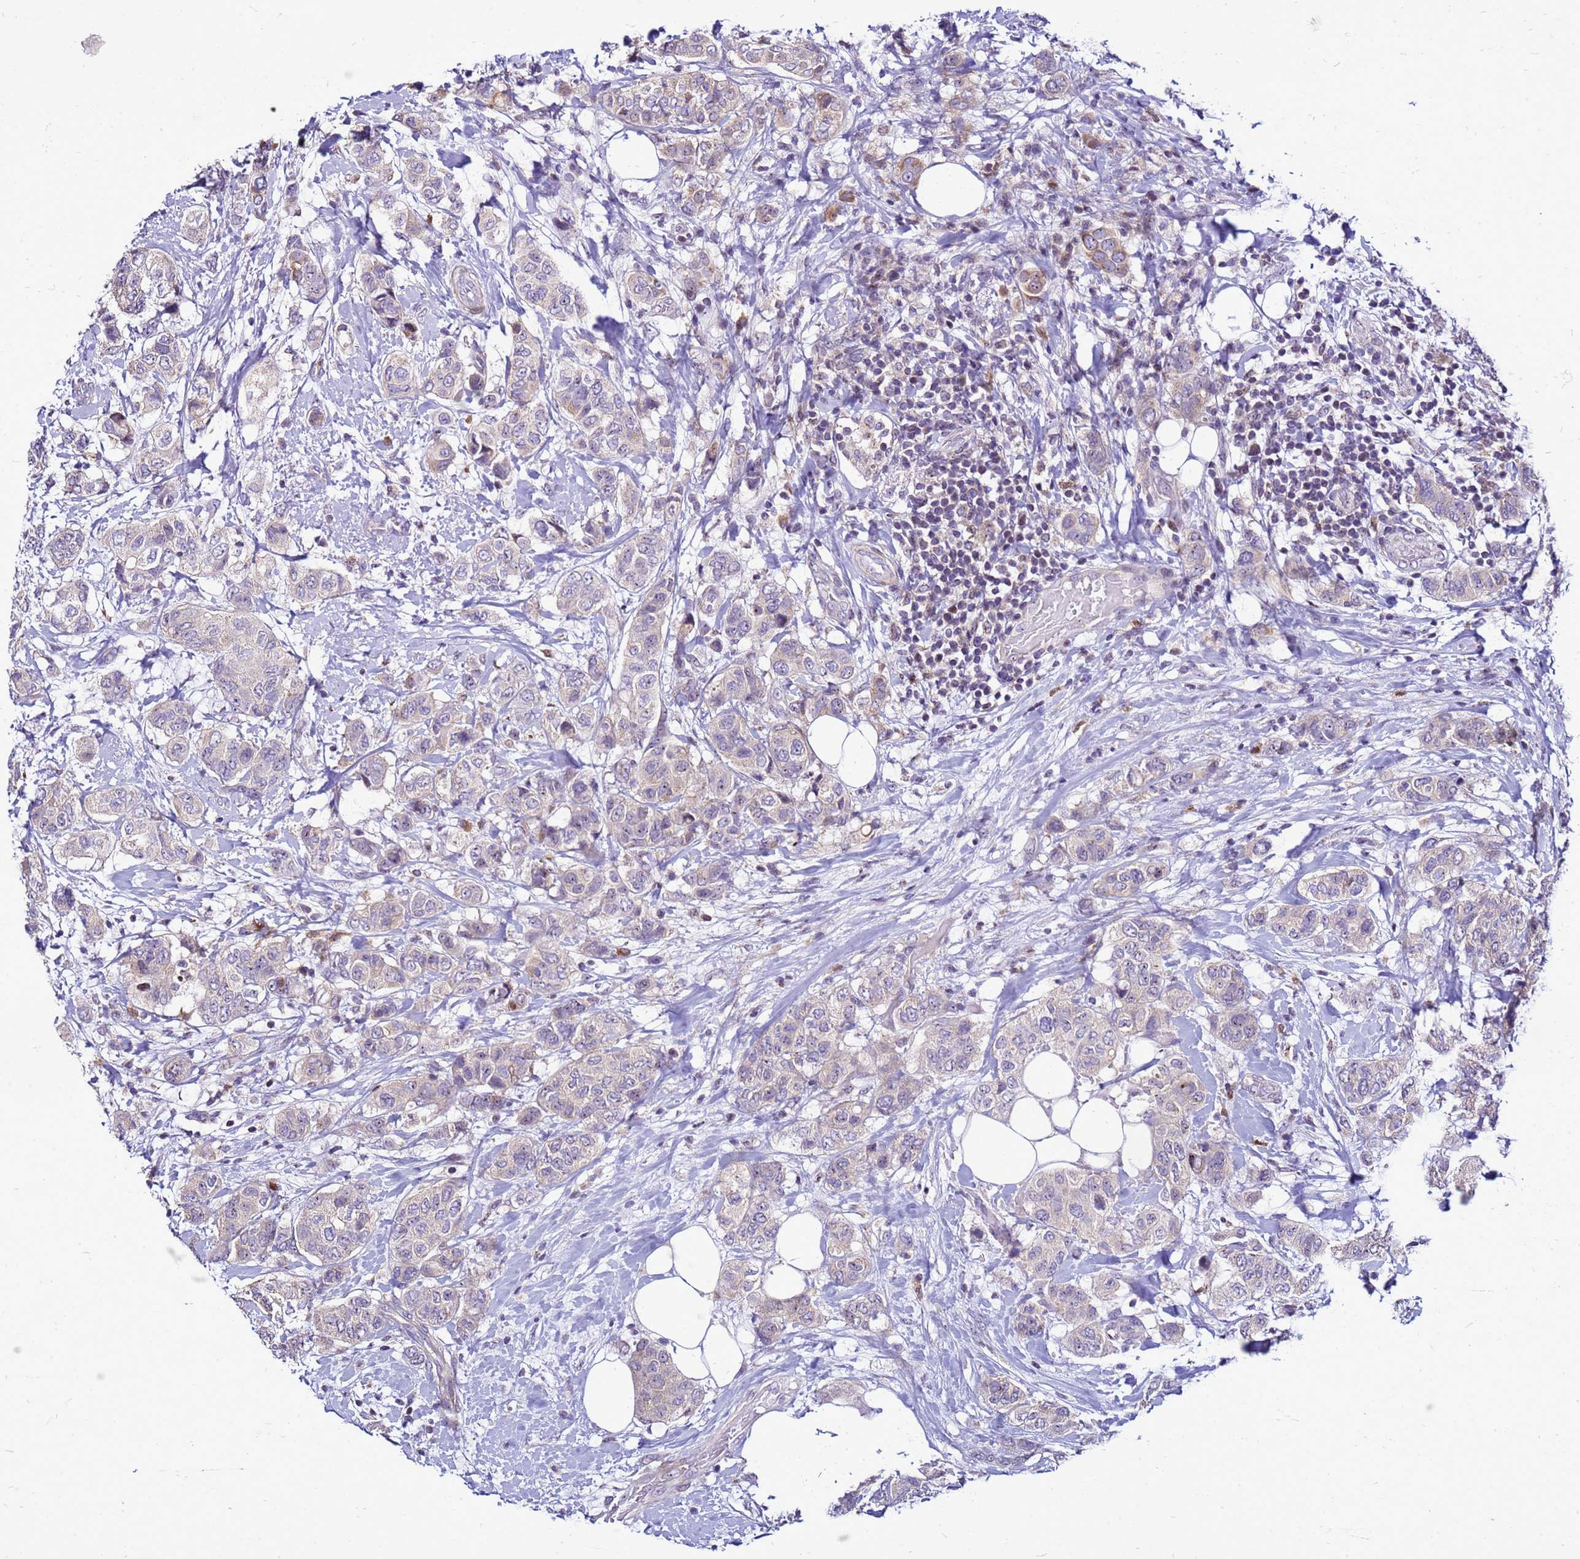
{"staining": {"intensity": "weak", "quantity": "25%-75%", "location": "cytoplasmic/membranous,nuclear"}, "tissue": "breast cancer", "cell_type": "Tumor cells", "image_type": "cancer", "snomed": [{"axis": "morphology", "description": "Lobular carcinoma"}, {"axis": "topography", "description": "Breast"}], "caption": "The photomicrograph displays a brown stain indicating the presence of a protein in the cytoplasmic/membranous and nuclear of tumor cells in breast cancer.", "gene": "VPS4B", "patient": {"sex": "female", "age": 51}}